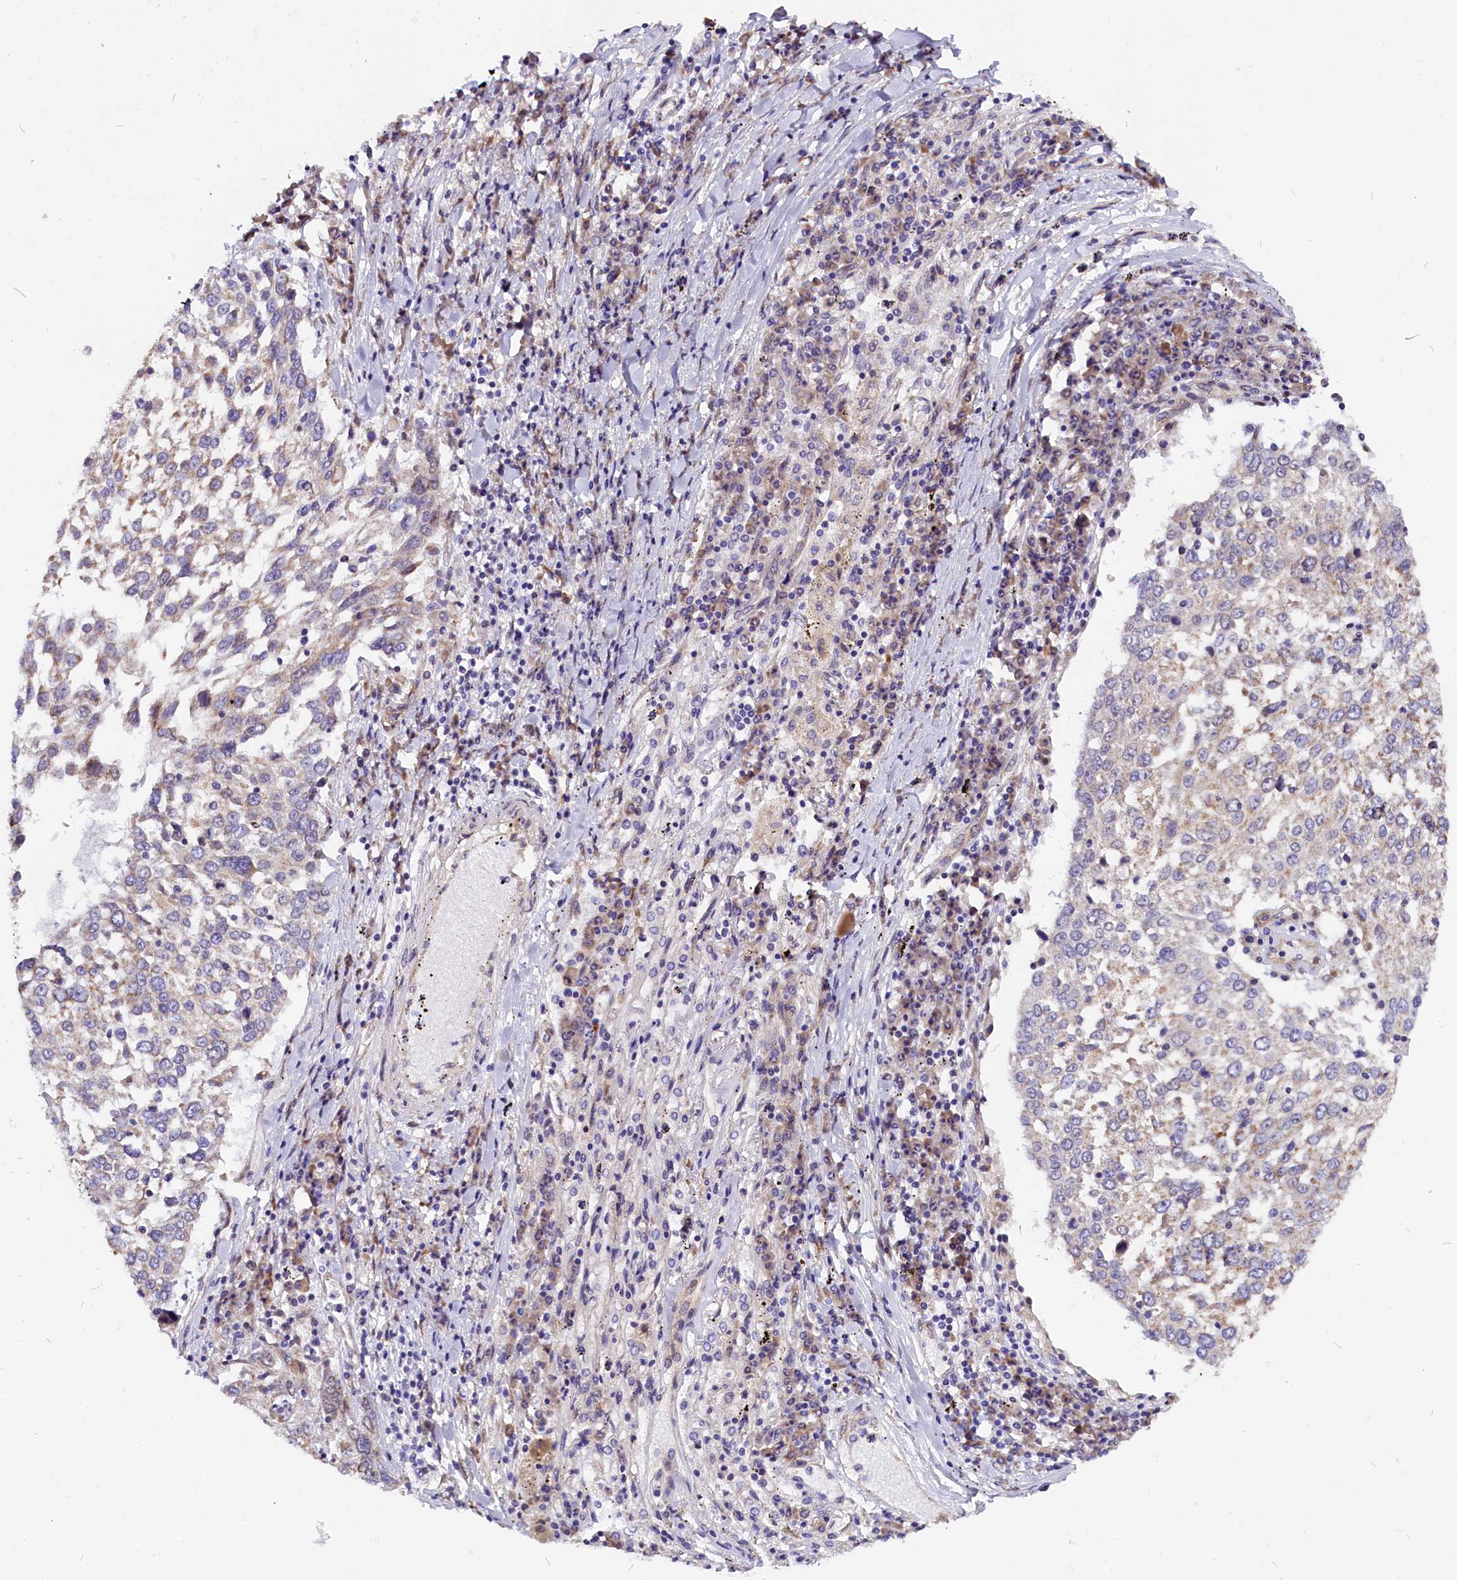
{"staining": {"intensity": "negative", "quantity": "none", "location": "none"}, "tissue": "lung cancer", "cell_type": "Tumor cells", "image_type": "cancer", "snomed": [{"axis": "morphology", "description": "Squamous cell carcinoma, NOS"}, {"axis": "topography", "description": "Lung"}], "caption": "A histopathology image of human squamous cell carcinoma (lung) is negative for staining in tumor cells.", "gene": "UACA", "patient": {"sex": "male", "age": 65}}